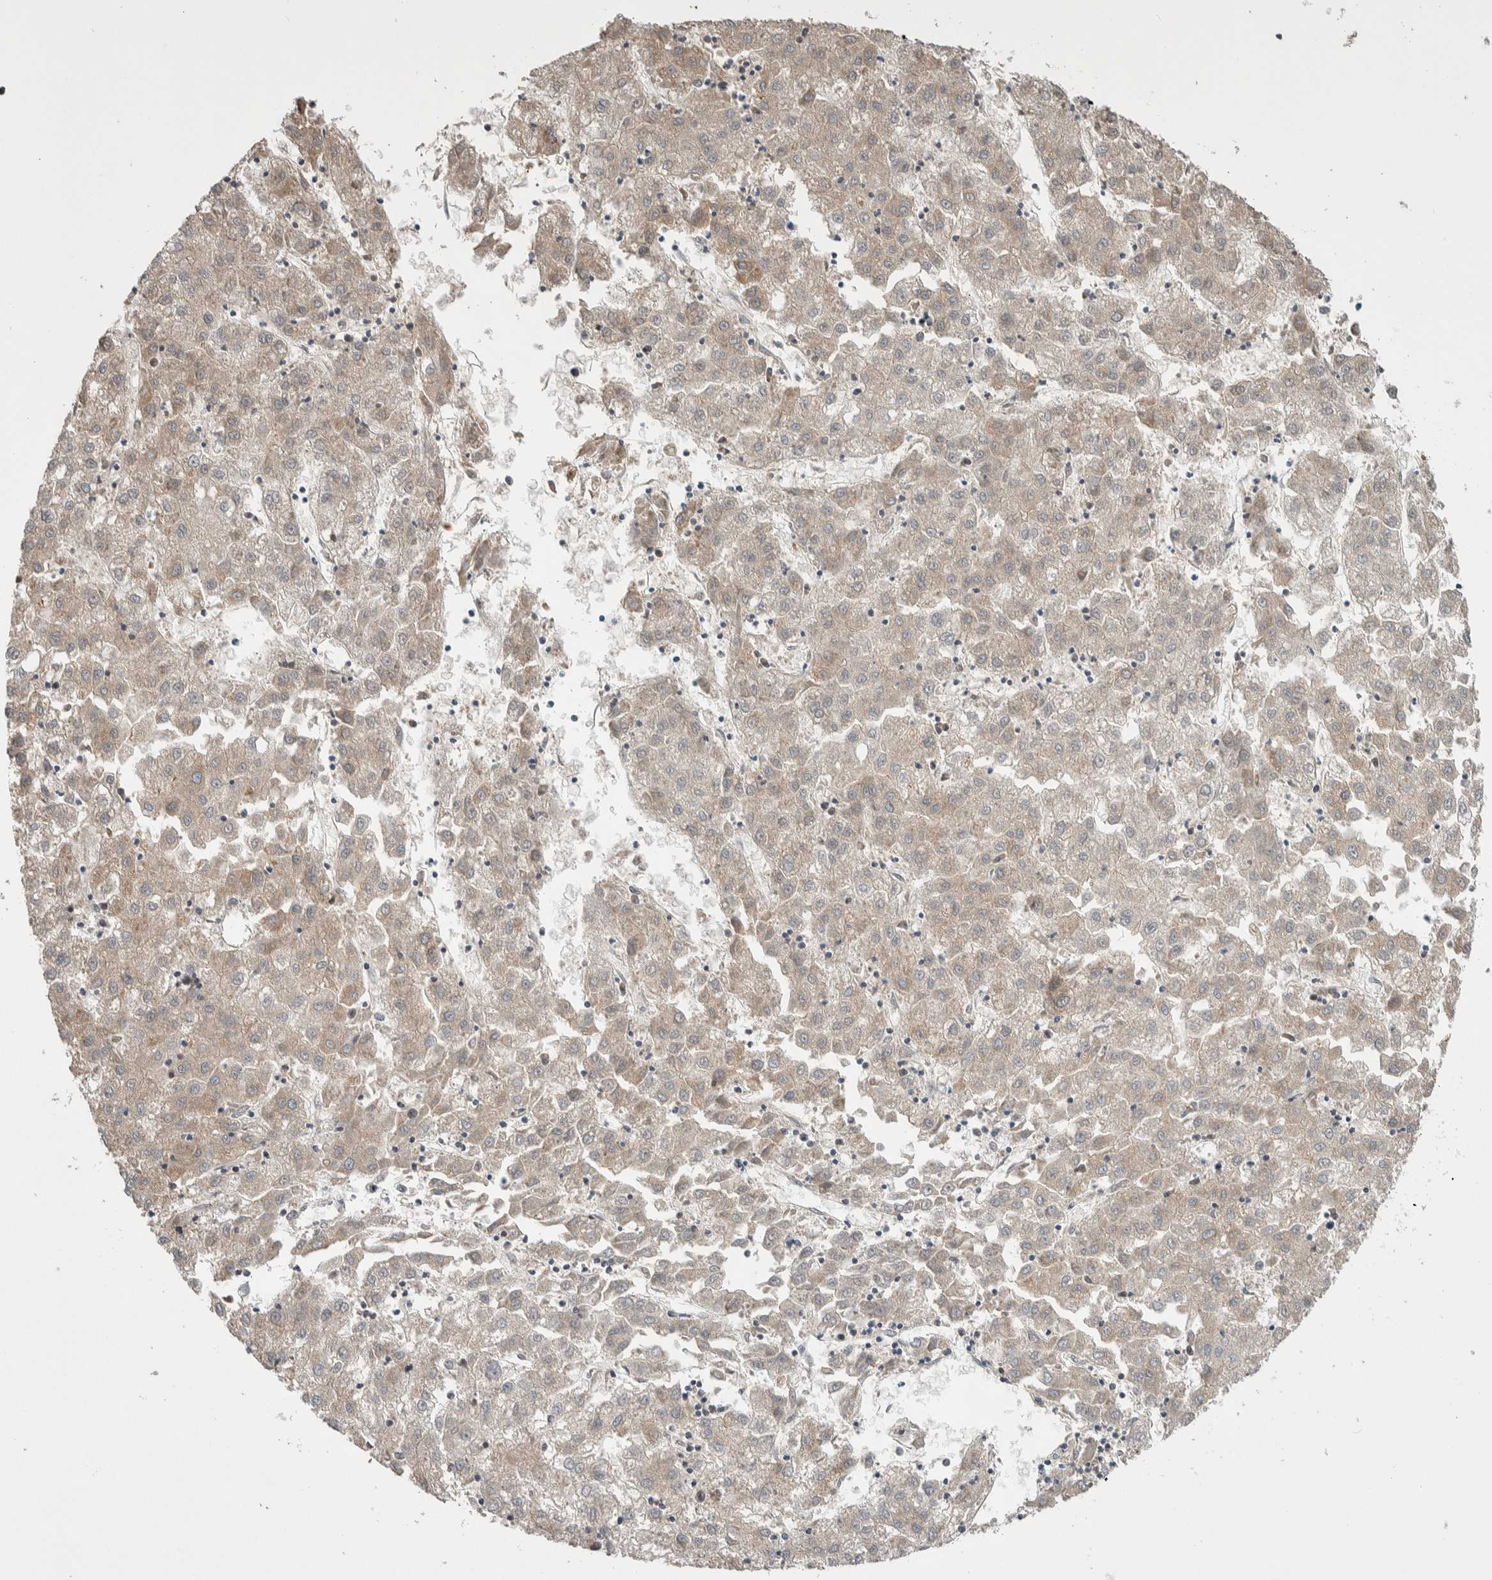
{"staining": {"intensity": "weak", "quantity": "<25%", "location": "cytoplasmic/membranous"}, "tissue": "liver cancer", "cell_type": "Tumor cells", "image_type": "cancer", "snomed": [{"axis": "morphology", "description": "Carcinoma, Hepatocellular, NOS"}, {"axis": "topography", "description": "Liver"}], "caption": "Tumor cells show no significant staining in hepatocellular carcinoma (liver).", "gene": "PRDM4", "patient": {"sex": "male", "age": 72}}